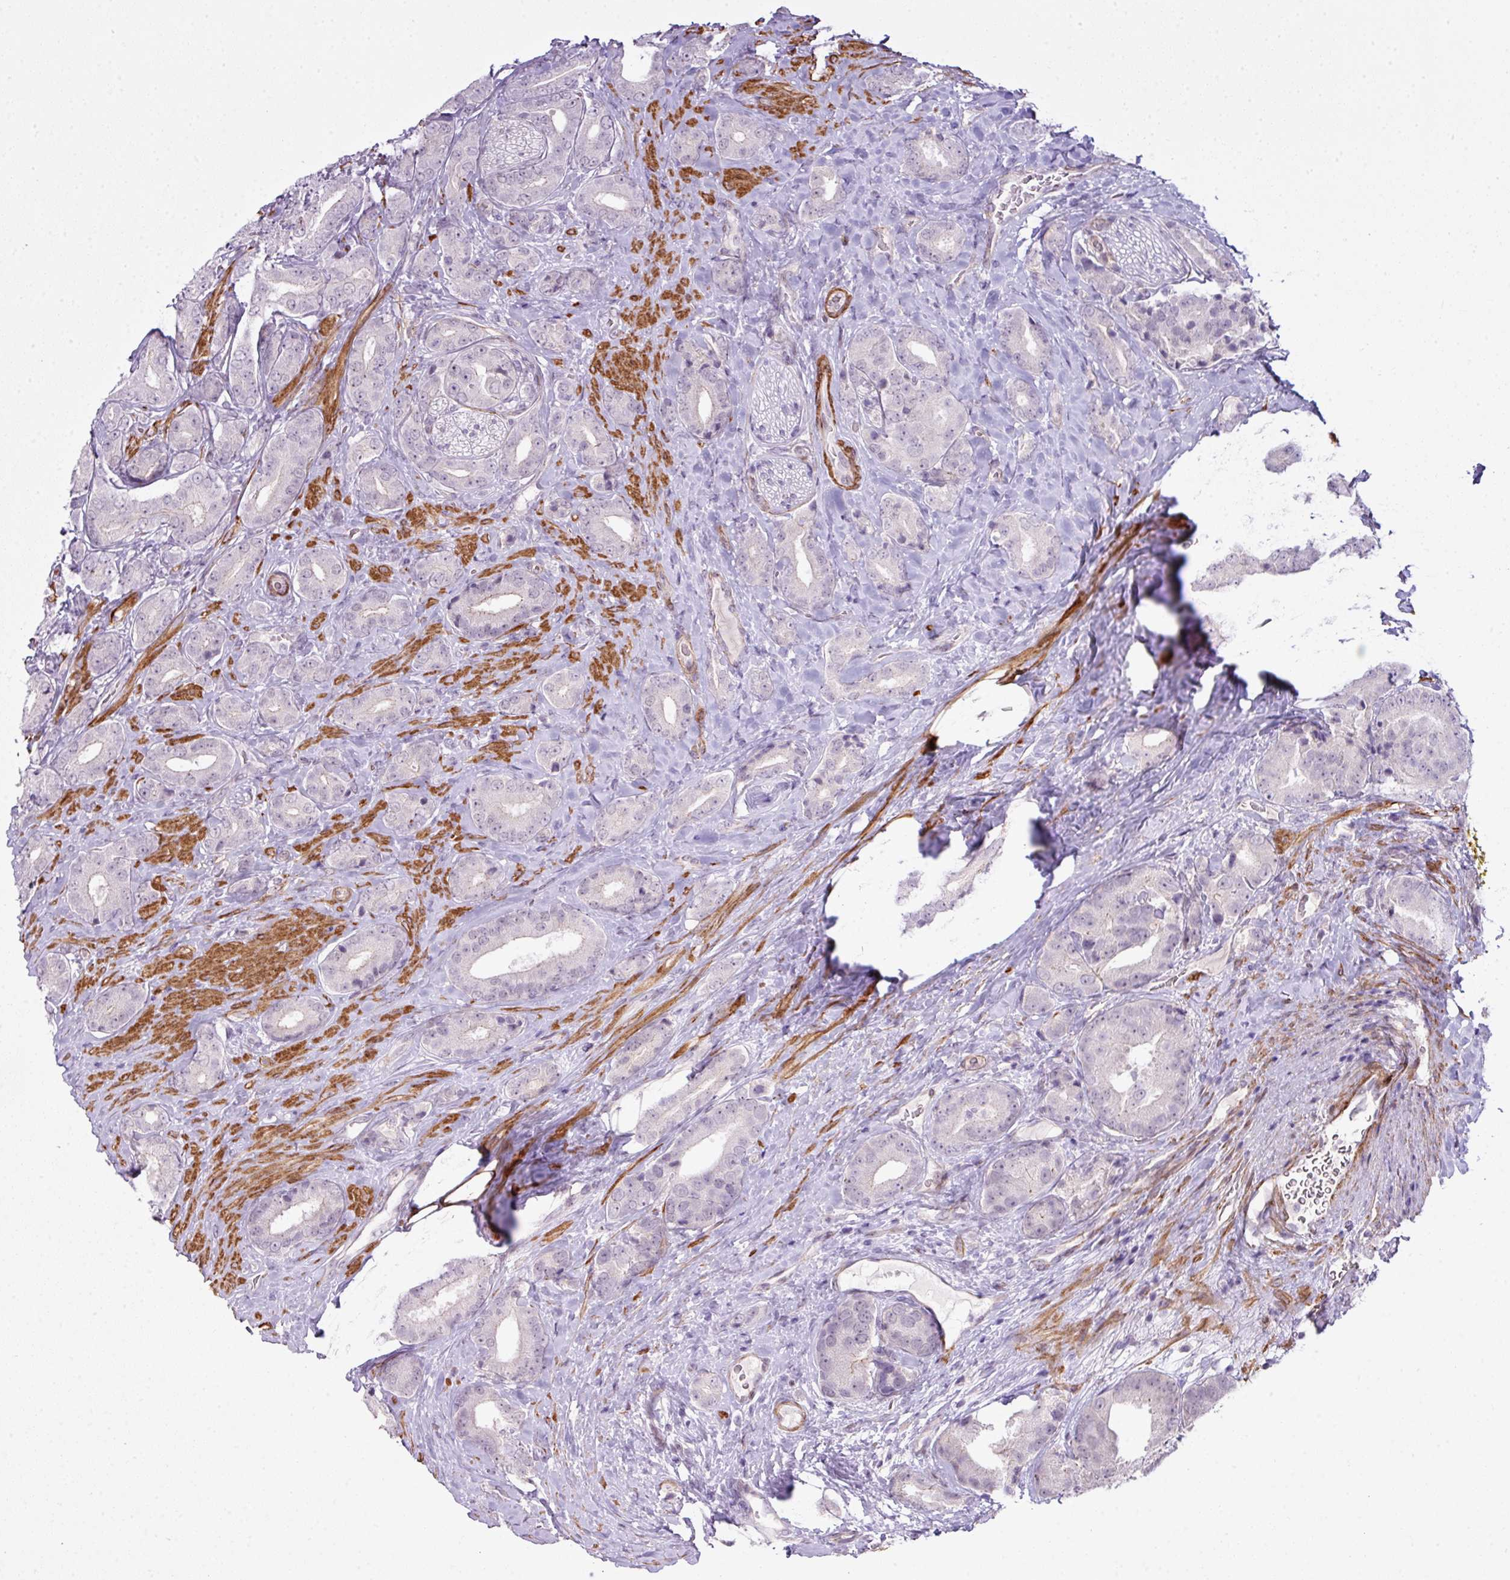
{"staining": {"intensity": "negative", "quantity": "none", "location": "none"}, "tissue": "prostate cancer", "cell_type": "Tumor cells", "image_type": "cancer", "snomed": [{"axis": "morphology", "description": "Adenocarcinoma, High grade"}, {"axis": "topography", "description": "Prostate"}], "caption": "IHC histopathology image of neoplastic tissue: human prostate cancer stained with DAB demonstrates no significant protein staining in tumor cells.", "gene": "ZNF688", "patient": {"sex": "male", "age": 63}}